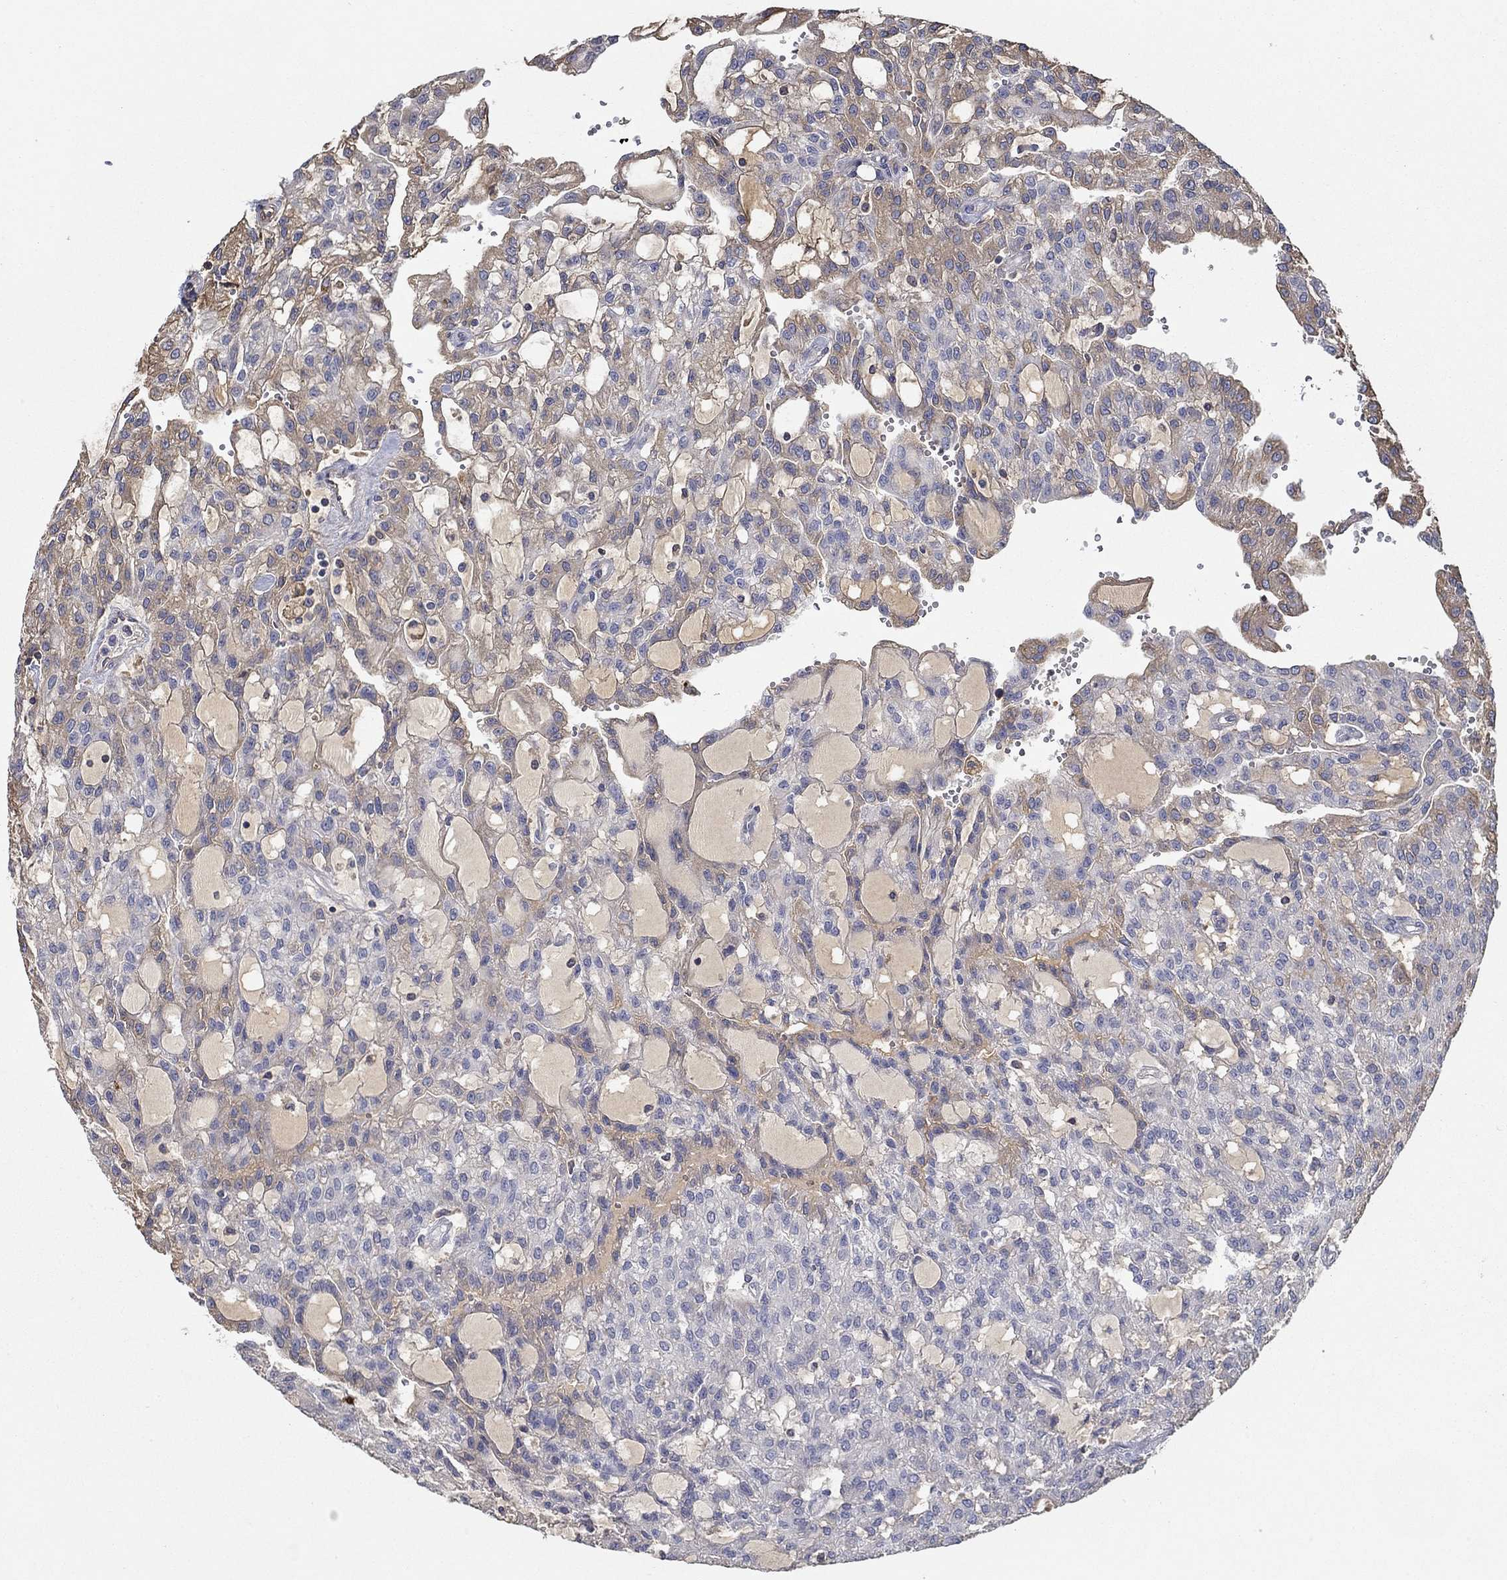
{"staining": {"intensity": "negative", "quantity": "none", "location": "none"}, "tissue": "renal cancer", "cell_type": "Tumor cells", "image_type": "cancer", "snomed": [{"axis": "morphology", "description": "Adenocarcinoma, NOS"}, {"axis": "topography", "description": "Kidney"}], "caption": "This is an immunohistochemistry photomicrograph of human adenocarcinoma (renal). There is no positivity in tumor cells.", "gene": "IL10", "patient": {"sex": "male", "age": 63}}